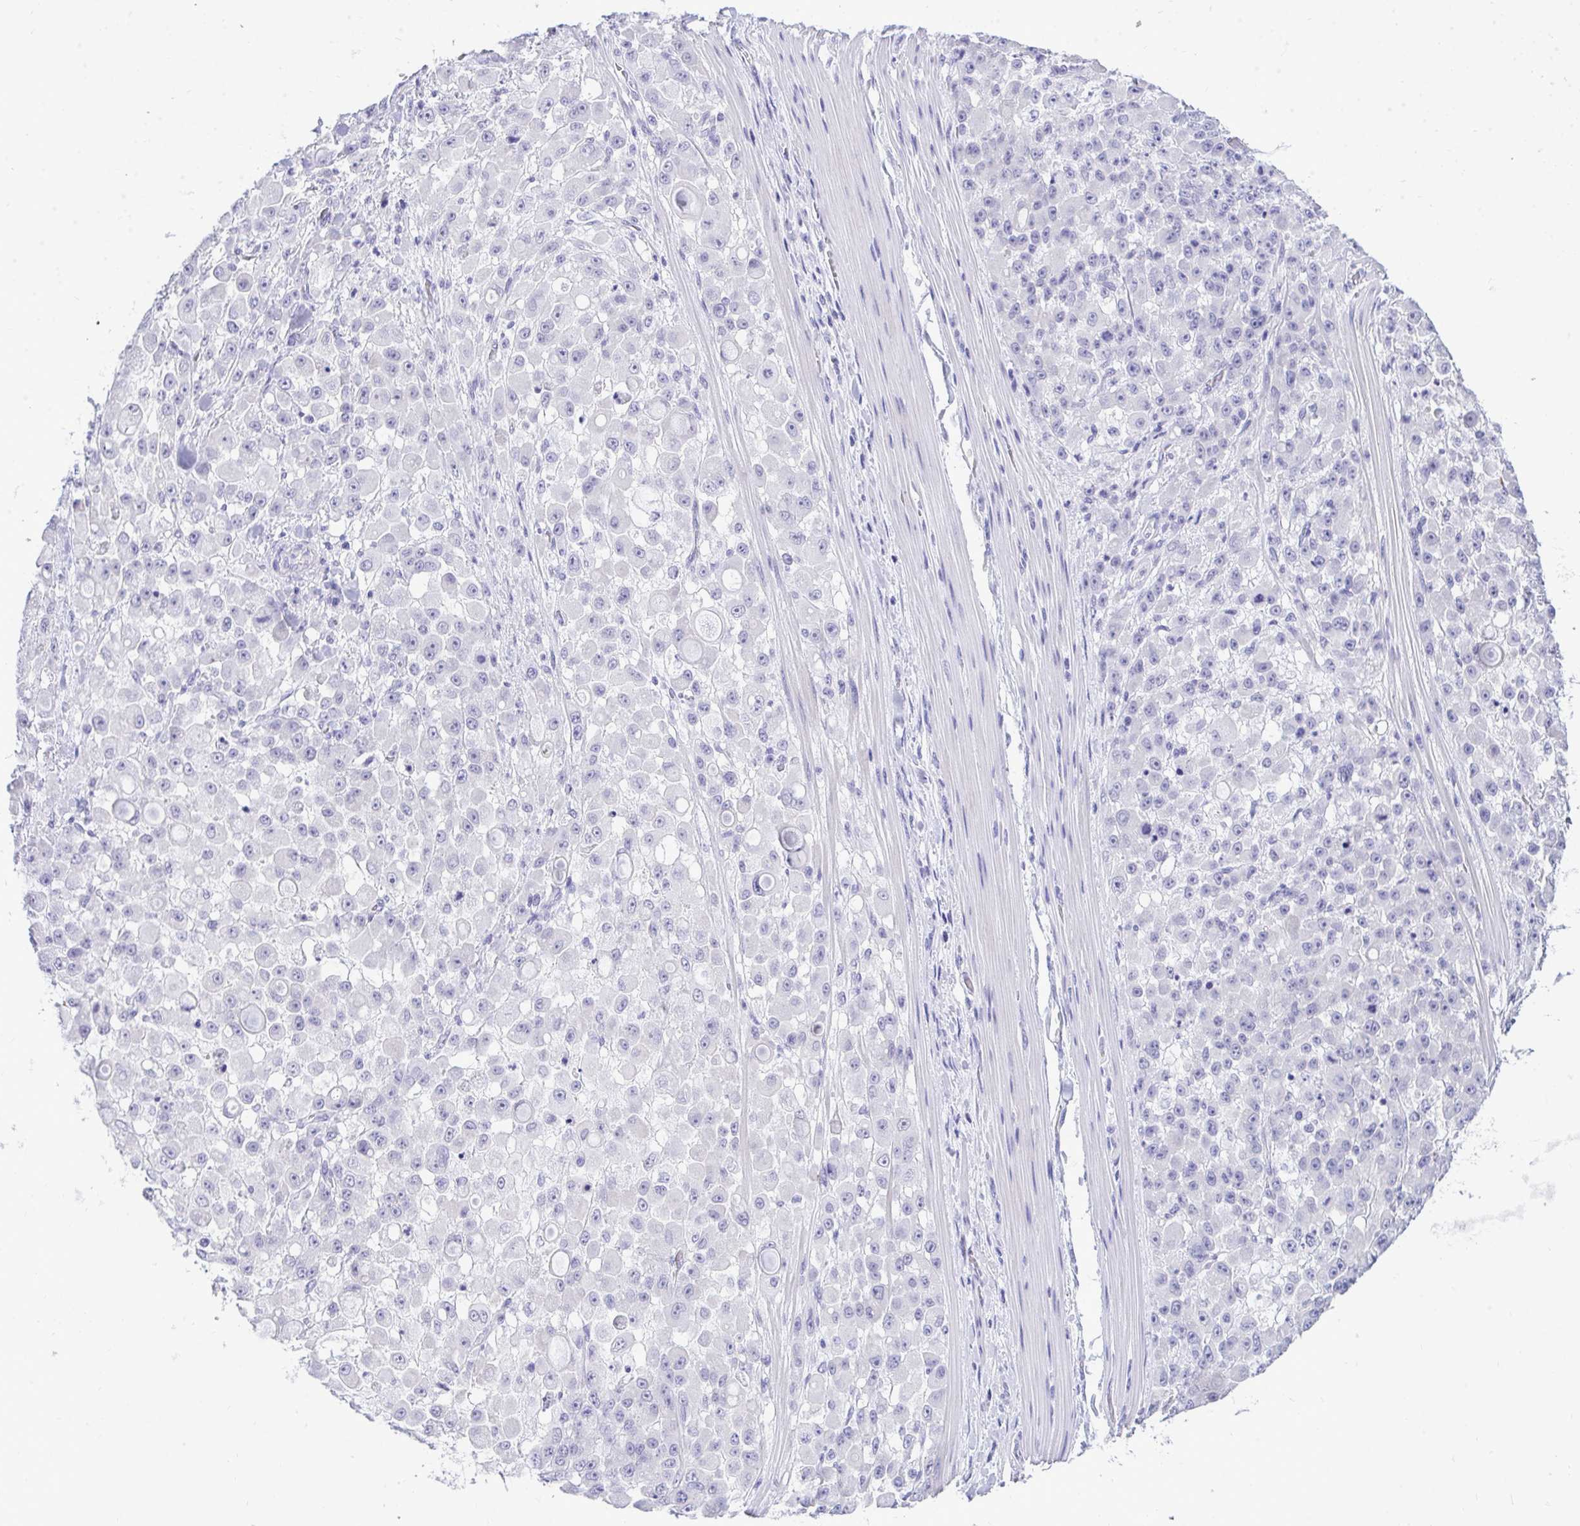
{"staining": {"intensity": "negative", "quantity": "none", "location": "none"}, "tissue": "stomach cancer", "cell_type": "Tumor cells", "image_type": "cancer", "snomed": [{"axis": "morphology", "description": "Adenocarcinoma, NOS"}, {"axis": "topography", "description": "Stomach"}], "caption": "An image of human stomach cancer (adenocarcinoma) is negative for staining in tumor cells. Nuclei are stained in blue.", "gene": "PRM2", "patient": {"sex": "female", "age": 76}}